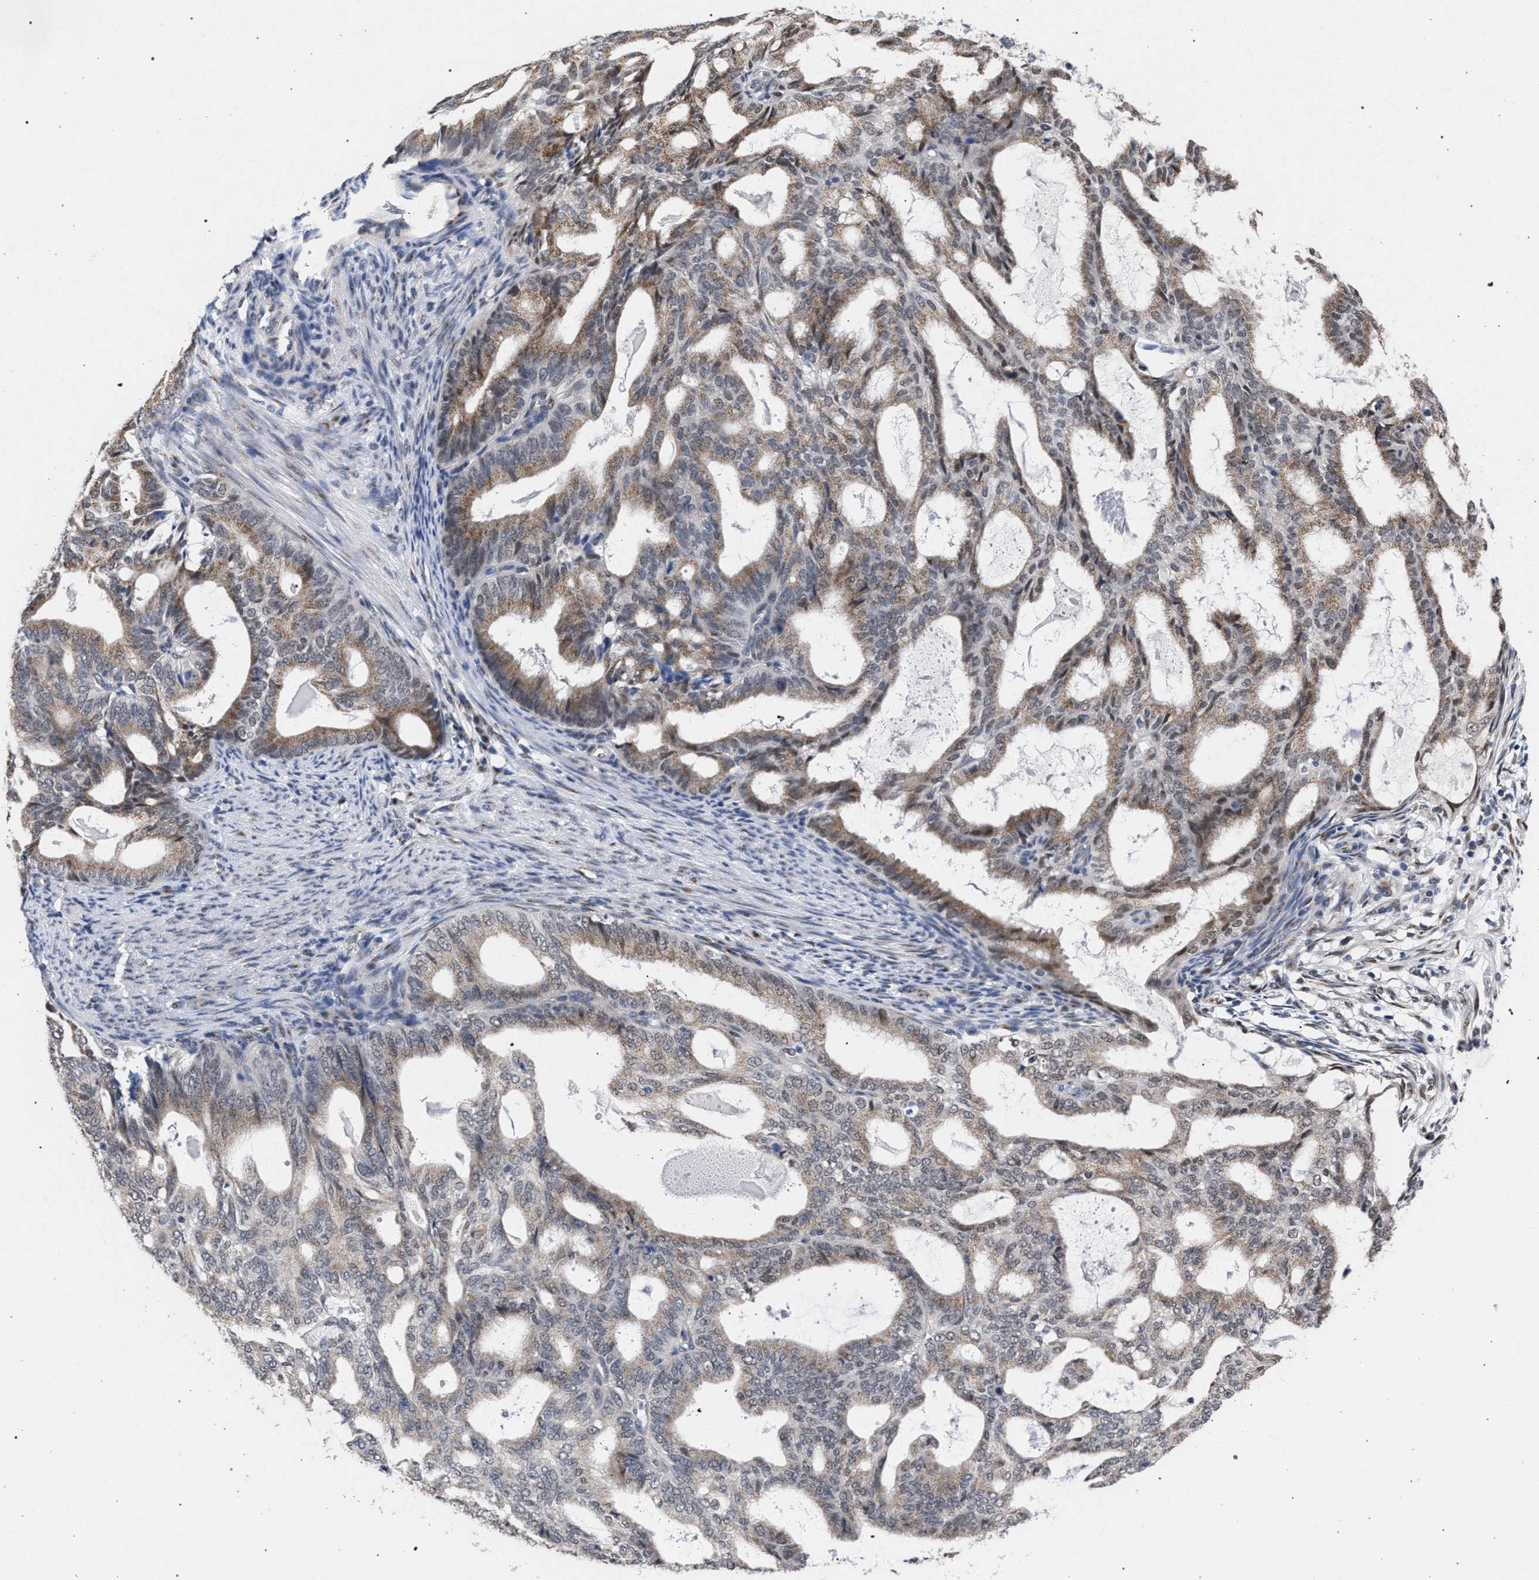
{"staining": {"intensity": "moderate", "quantity": "25%-75%", "location": "cytoplasmic/membranous"}, "tissue": "endometrial cancer", "cell_type": "Tumor cells", "image_type": "cancer", "snomed": [{"axis": "morphology", "description": "Adenocarcinoma, NOS"}, {"axis": "topography", "description": "Endometrium"}], "caption": "Protein staining of endometrial adenocarcinoma tissue demonstrates moderate cytoplasmic/membranous positivity in approximately 25%-75% of tumor cells.", "gene": "GOLGA2", "patient": {"sex": "female", "age": 58}}